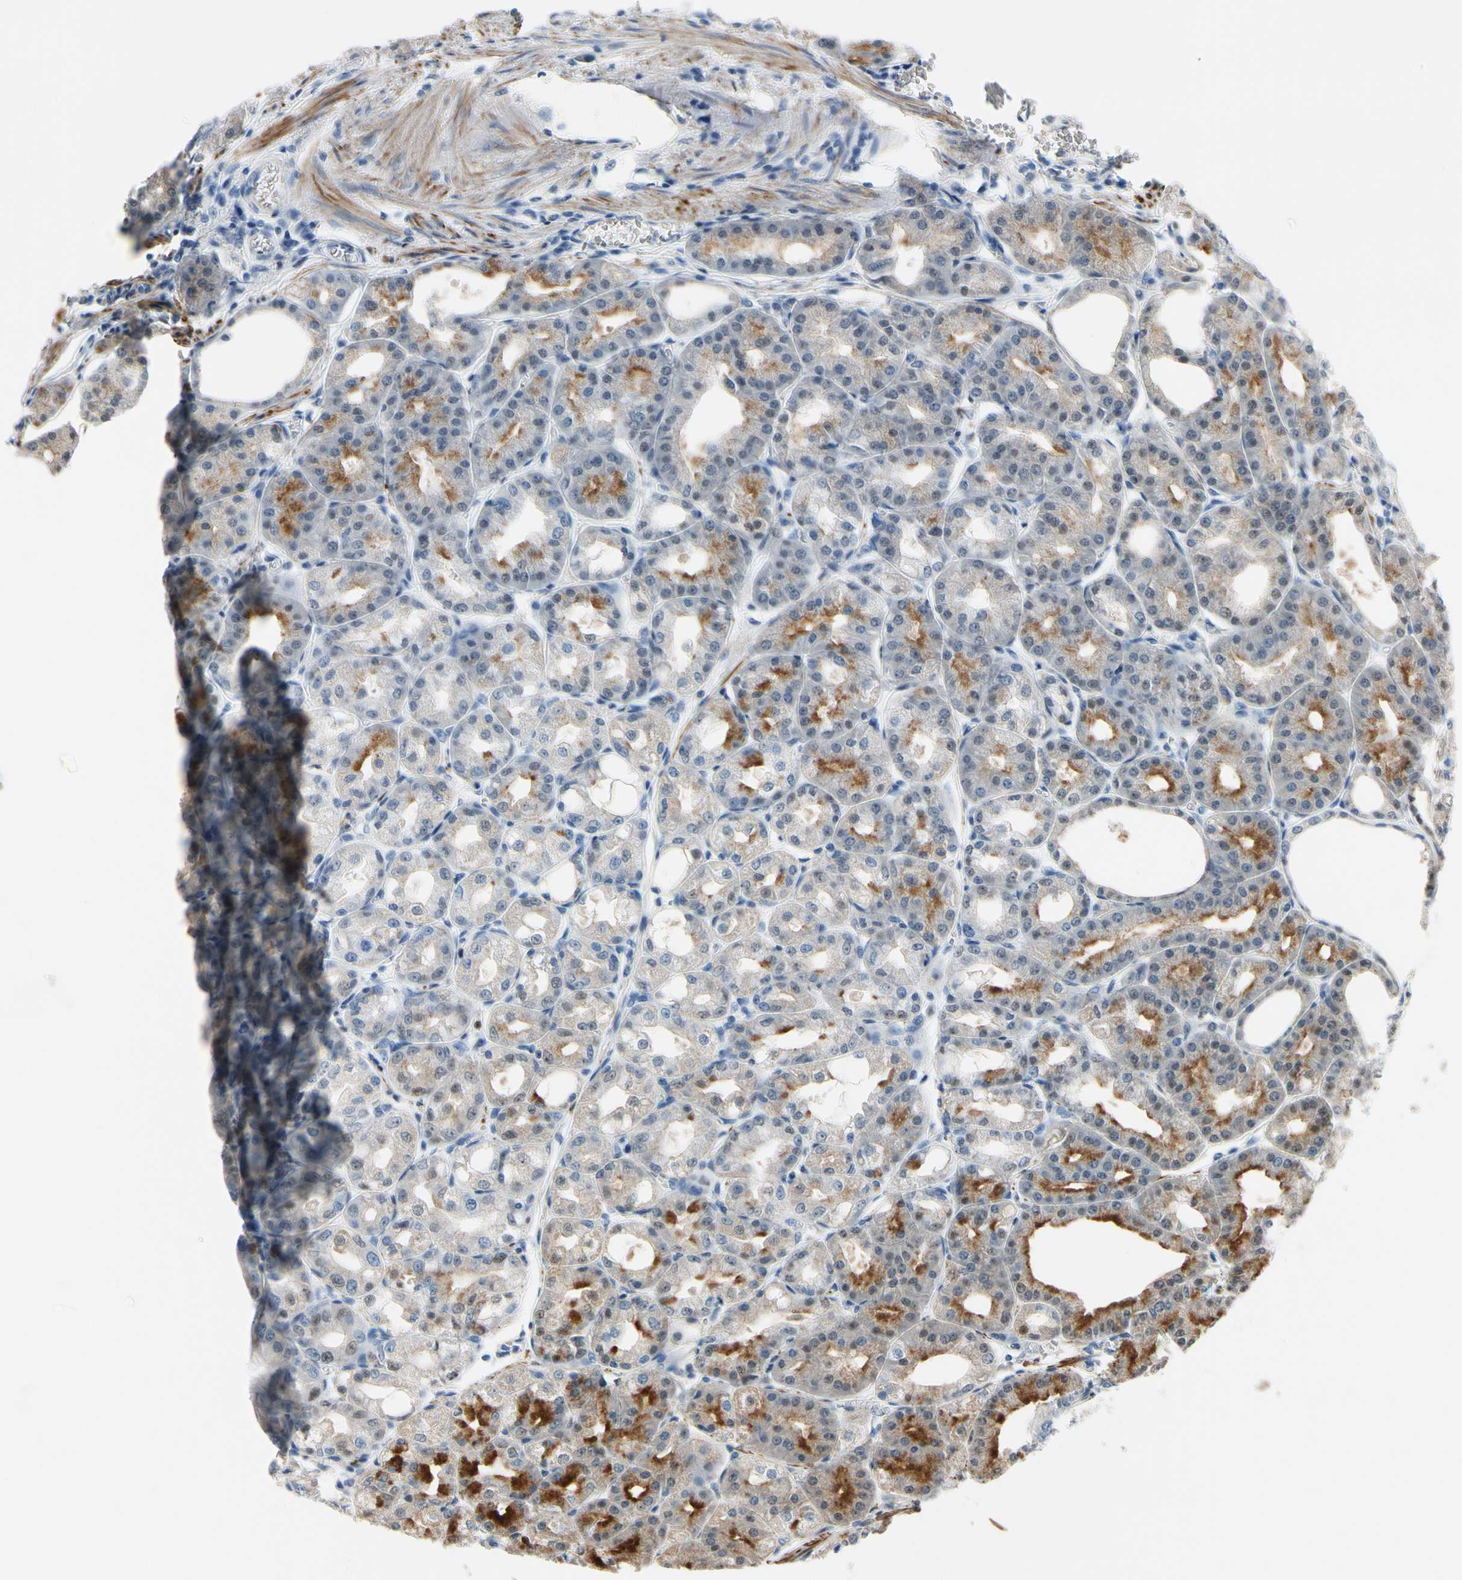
{"staining": {"intensity": "moderate", "quantity": "<25%", "location": "cytoplasmic/membranous"}, "tissue": "stomach", "cell_type": "Glandular cells", "image_type": "normal", "snomed": [{"axis": "morphology", "description": "Normal tissue, NOS"}, {"axis": "topography", "description": "Stomach, lower"}], "caption": "Unremarkable stomach shows moderate cytoplasmic/membranous staining in about <25% of glandular cells, visualized by immunohistochemistry.", "gene": "SLC27A6", "patient": {"sex": "male", "age": 71}}